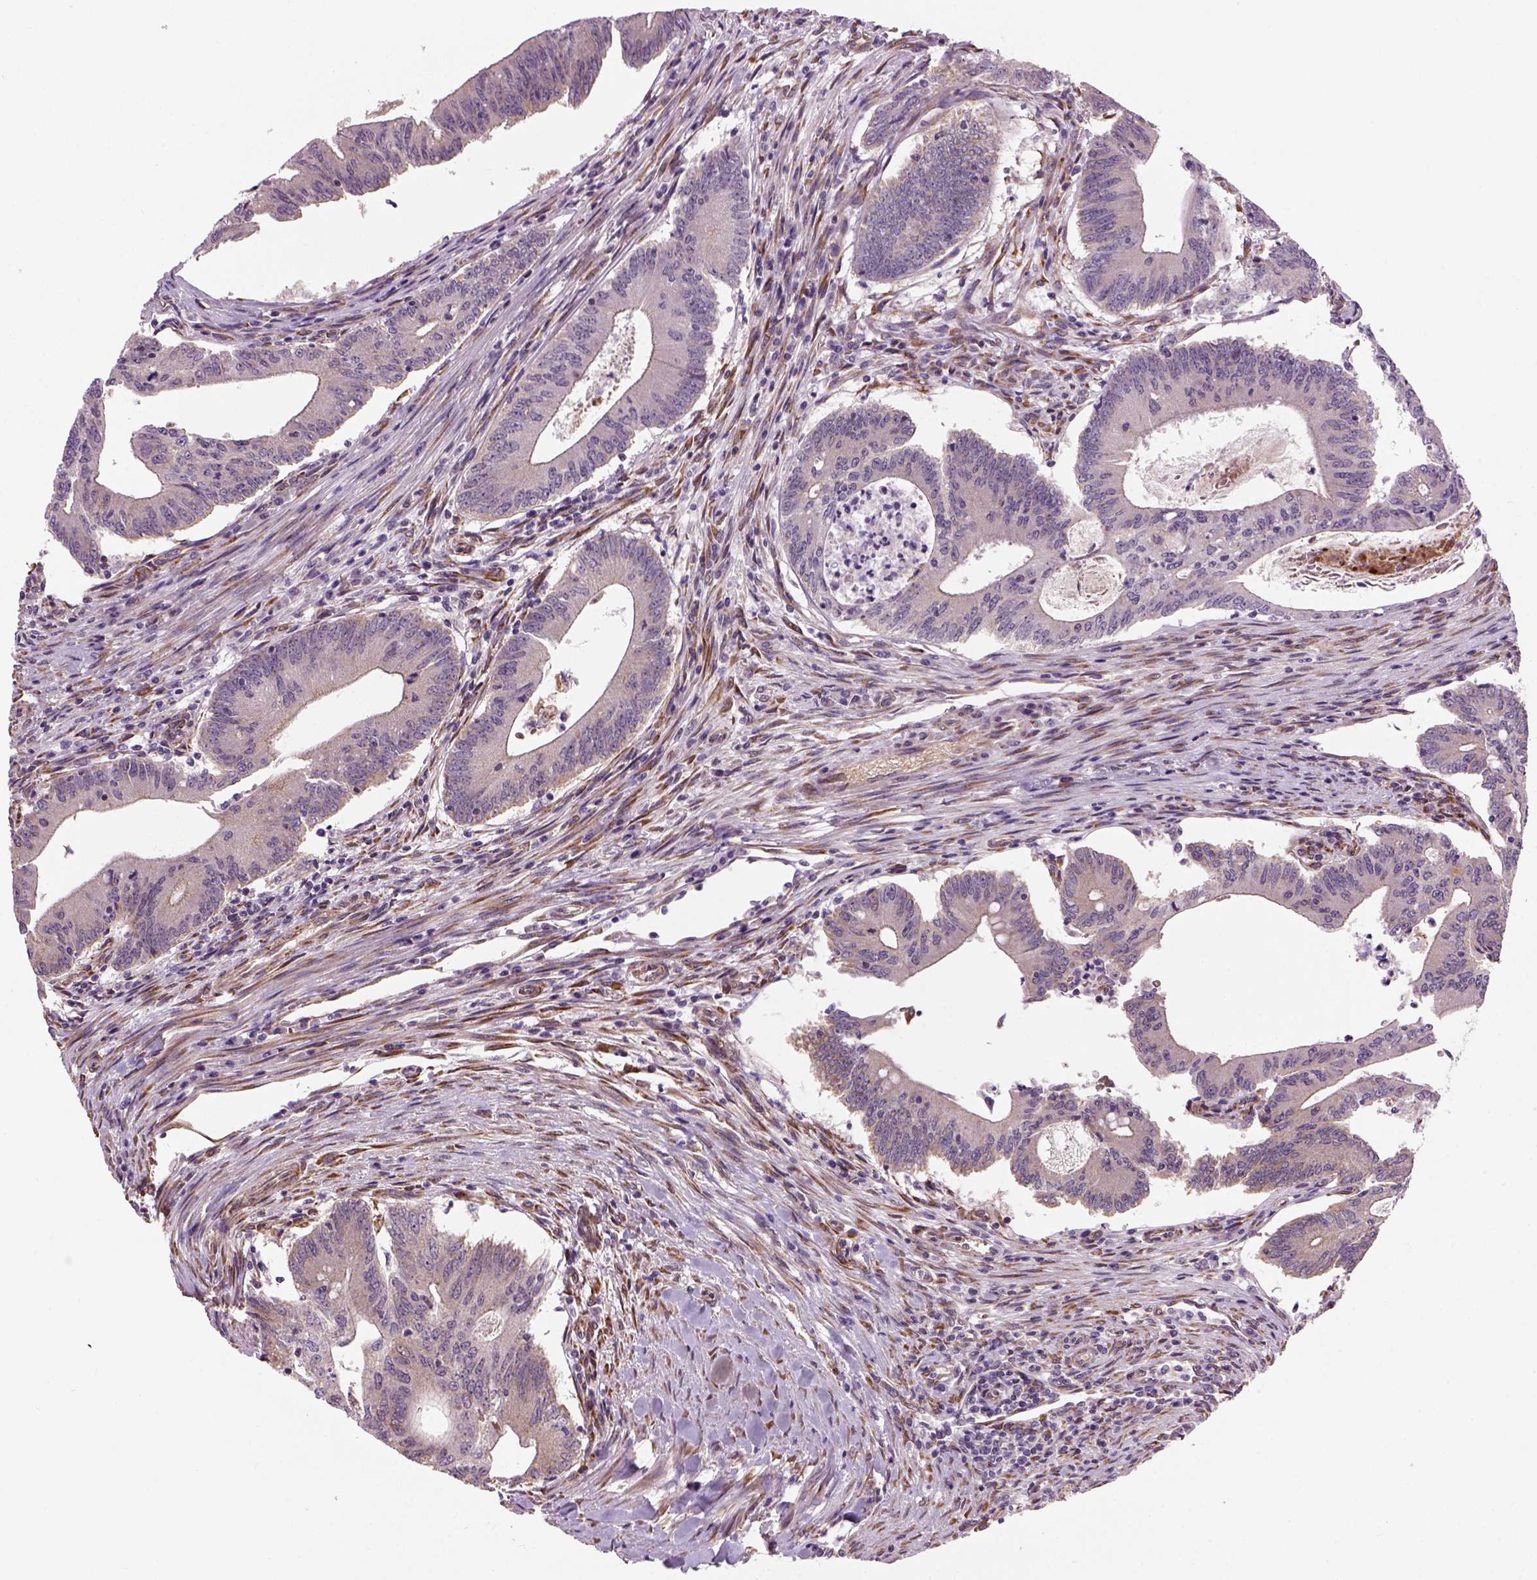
{"staining": {"intensity": "negative", "quantity": "none", "location": "none"}, "tissue": "colorectal cancer", "cell_type": "Tumor cells", "image_type": "cancer", "snomed": [{"axis": "morphology", "description": "Adenocarcinoma, NOS"}, {"axis": "topography", "description": "Colon"}], "caption": "Immunohistochemistry (IHC) of human adenocarcinoma (colorectal) reveals no positivity in tumor cells.", "gene": "XK", "patient": {"sex": "female", "age": 70}}